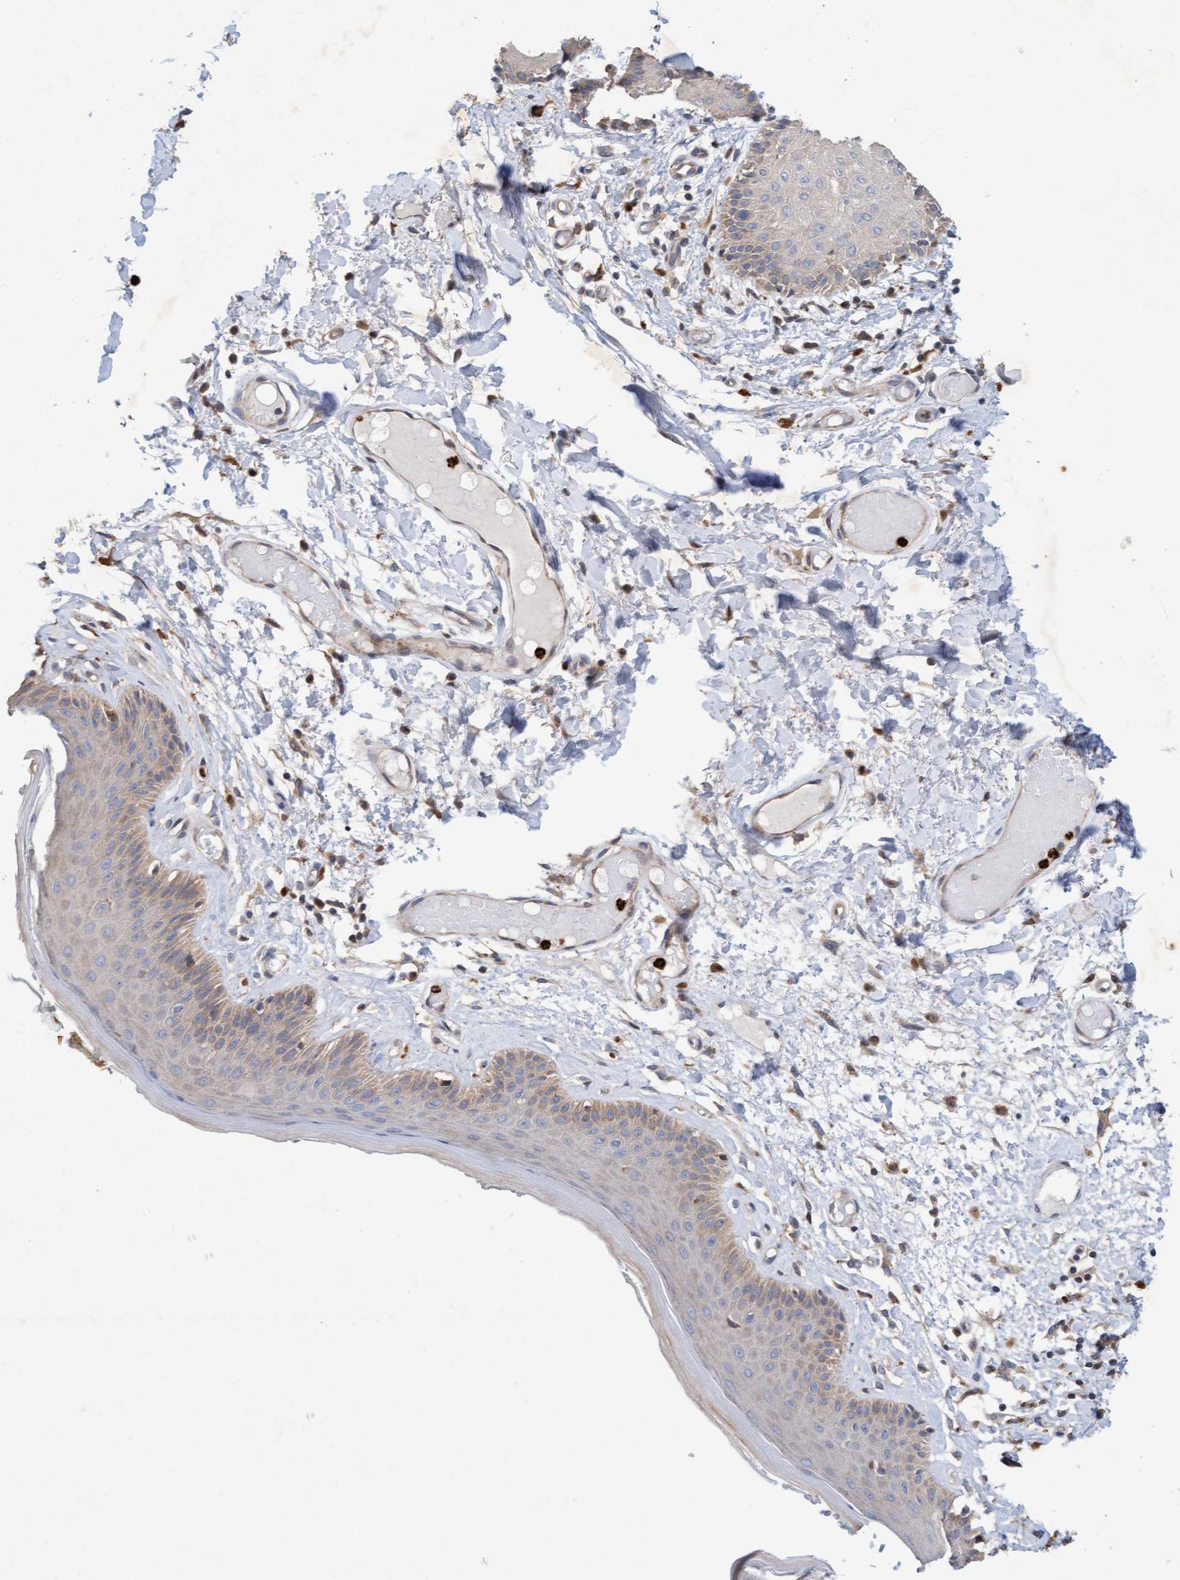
{"staining": {"intensity": "moderate", "quantity": "25%-75%", "location": "cytoplasmic/membranous"}, "tissue": "skin", "cell_type": "Epidermal cells", "image_type": "normal", "snomed": [{"axis": "morphology", "description": "Normal tissue, NOS"}, {"axis": "topography", "description": "Vulva"}], "caption": "Approximately 25%-75% of epidermal cells in unremarkable human skin demonstrate moderate cytoplasmic/membranous protein expression as visualized by brown immunohistochemical staining.", "gene": "MMP8", "patient": {"sex": "female", "age": 73}}